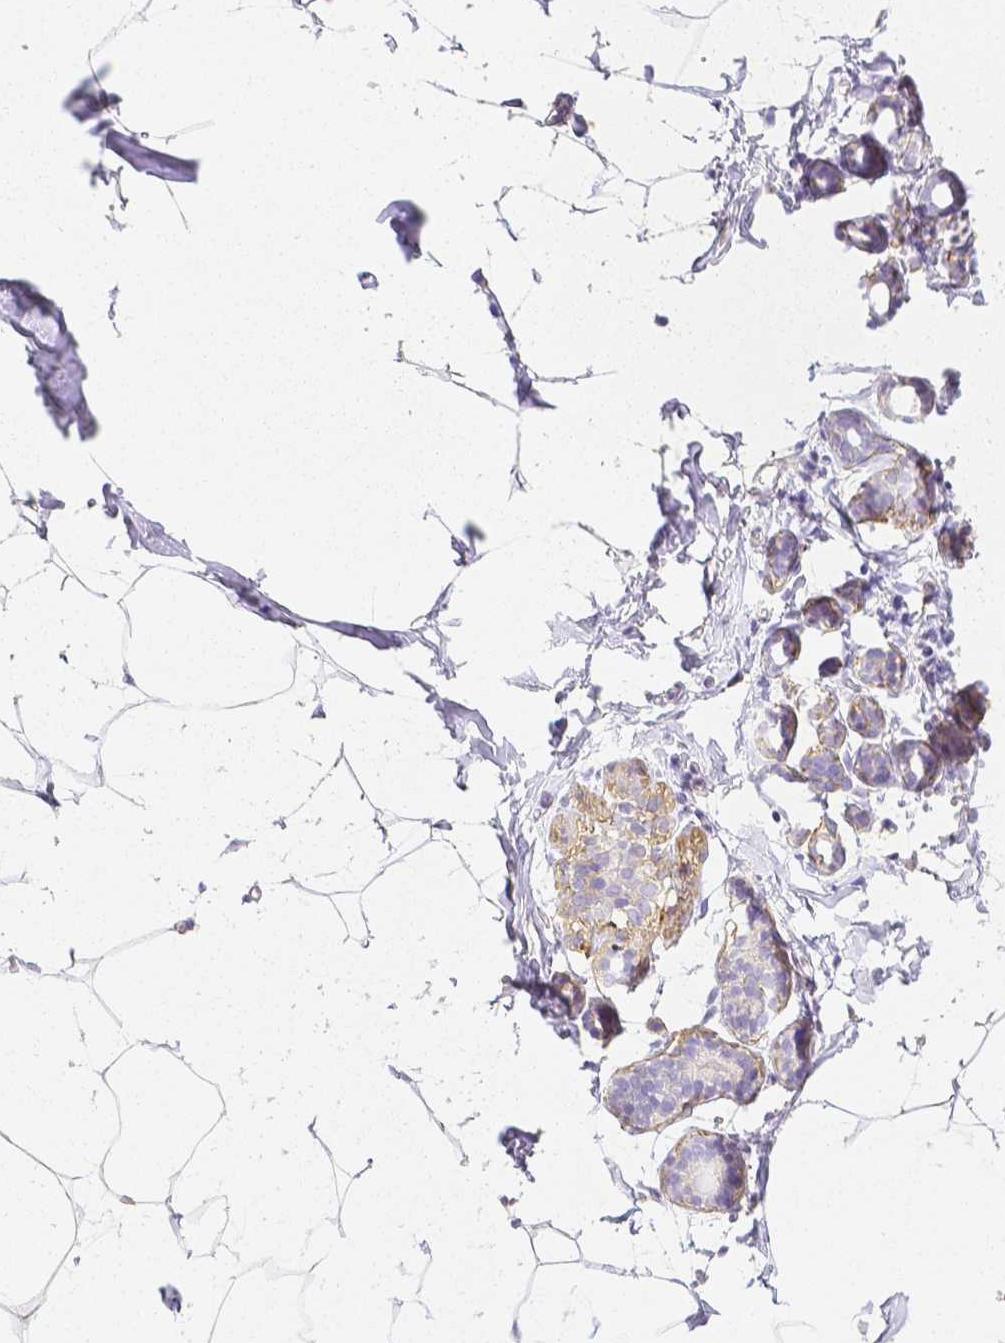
{"staining": {"intensity": "negative", "quantity": "none", "location": "none"}, "tissue": "breast", "cell_type": "Adipocytes", "image_type": "normal", "snomed": [{"axis": "morphology", "description": "Normal tissue, NOS"}, {"axis": "topography", "description": "Breast"}], "caption": "Immunohistochemistry image of unremarkable breast: breast stained with DAB (3,3'-diaminobenzidine) demonstrates no significant protein staining in adipocytes. (Stains: DAB immunohistochemistry with hematoxylin counter stain, Microscopy: brightfield microscopy at high magnification).", "gene": "ASAH2B", "patient": {"sex": "female", "age": 32}}